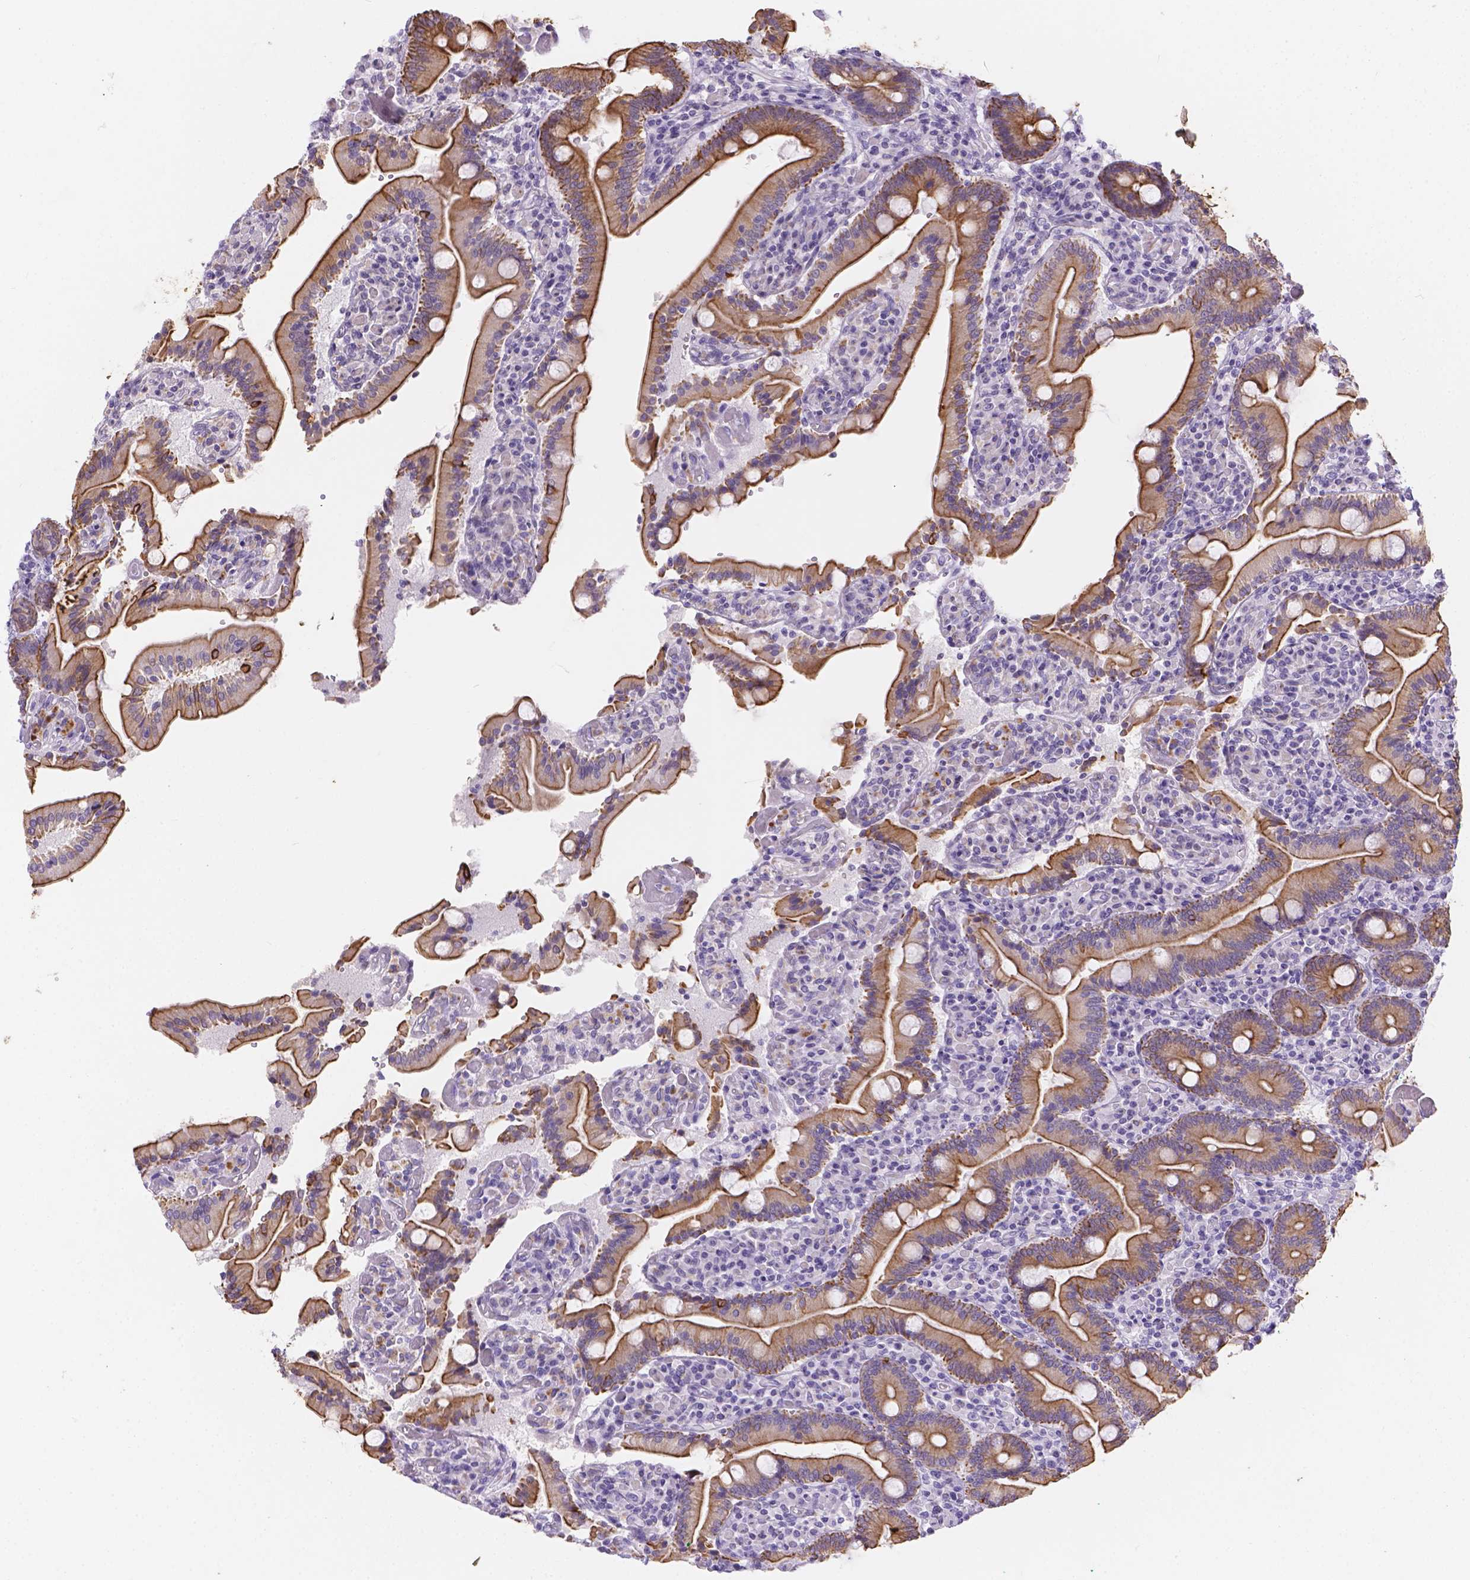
{"staining": {"intensity": "strong", "quantity": ">75%", "location": "cytoplasmic/membranous"}, "tissue": "duodenum", "cell_type": "Glandular cells", "image_type": "normal", "snomed": [{"axis": "morphology", "description": "Normal tissue, NOS"}, {"axis": "topography", "description": "Duodenum"}], "caption": "The photomicrograph exhibits immunohistochemical staining of unremarkable duodenum. There is strong cytoplasmic/membranous staining is seen in about >75% of glandular cells.", "gene": "DMWD", "patient": {"sex": "female", "age": 62}}